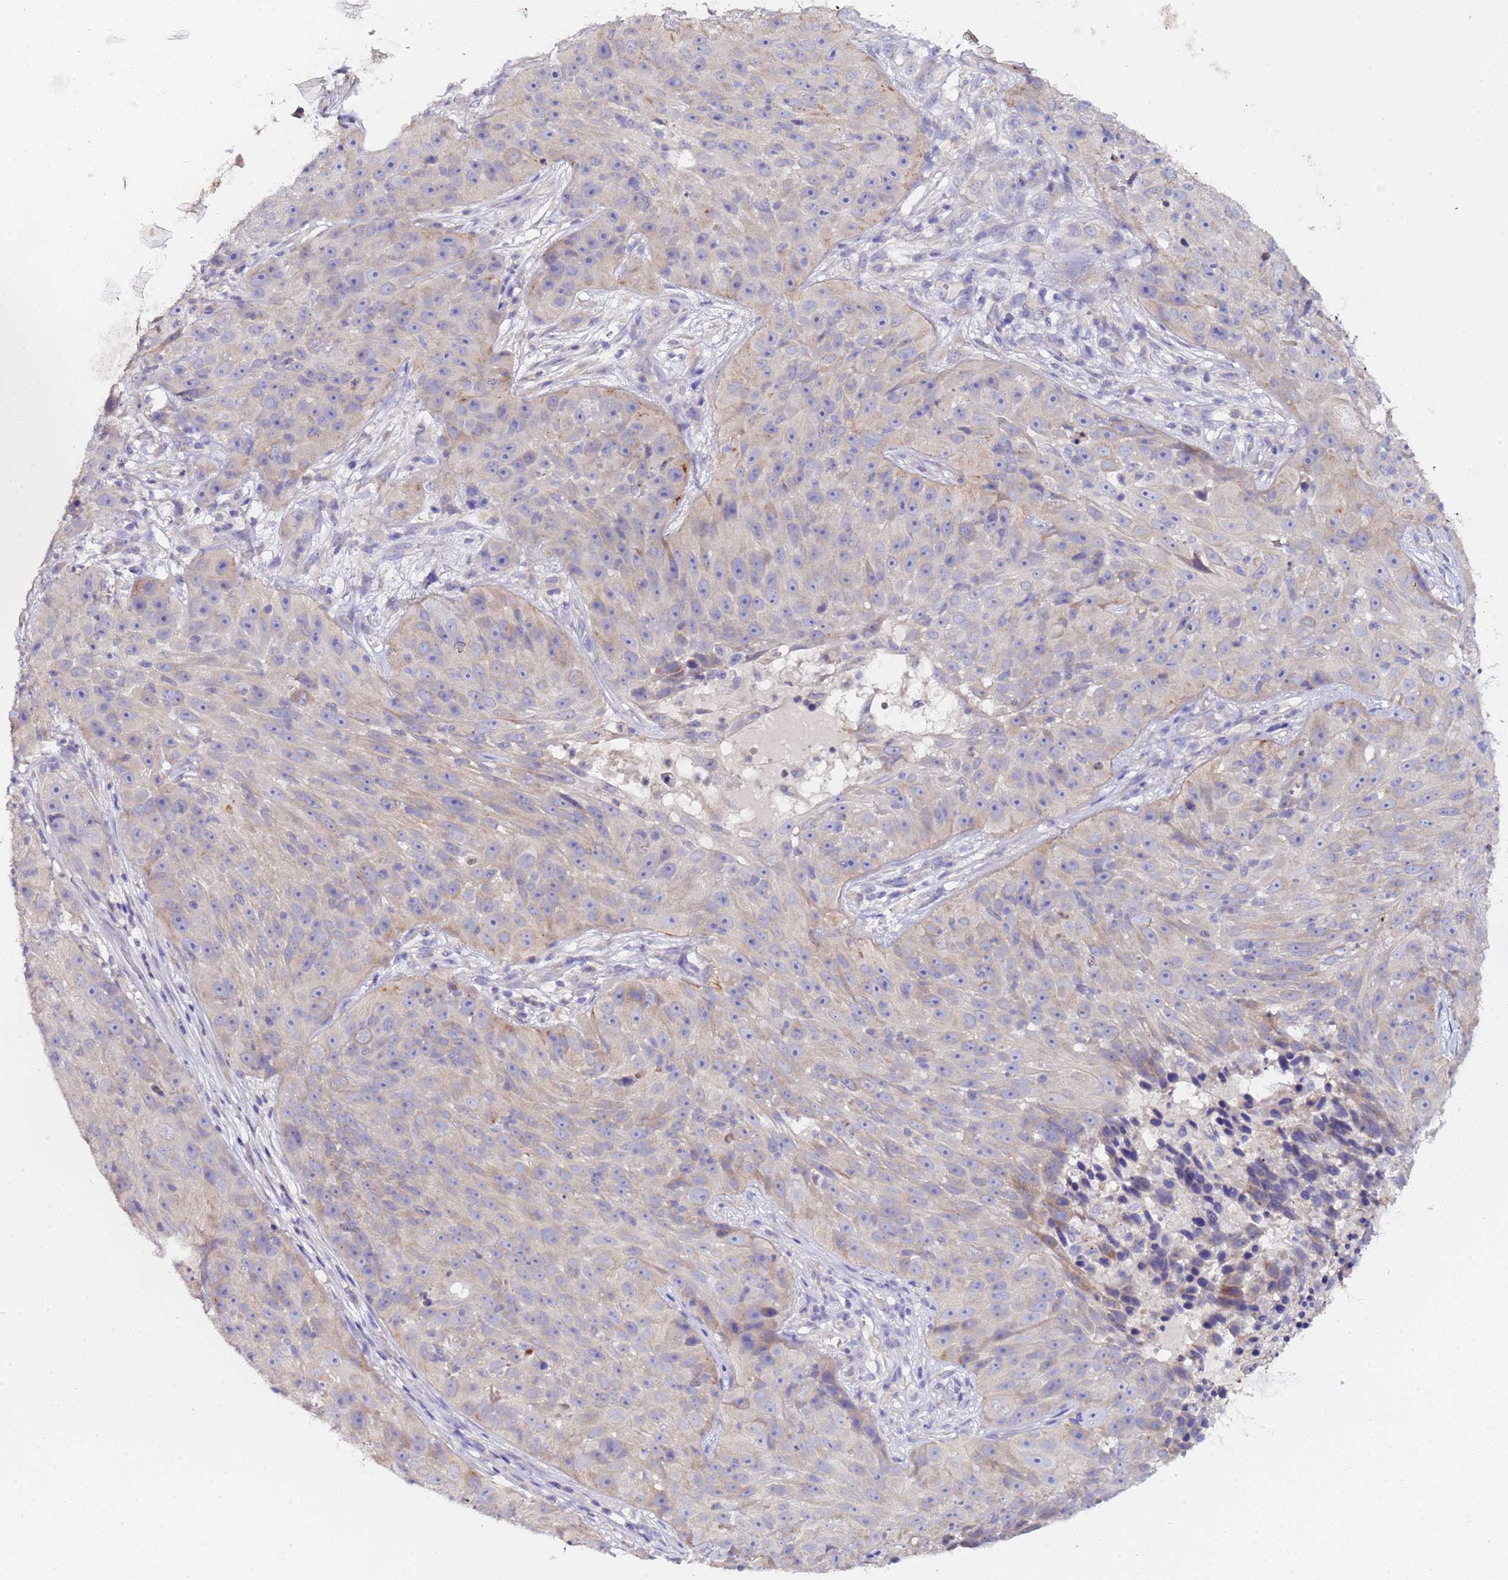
{"staining": {"intensity": "weak", "quantity": "<25%", "location": "cytoplasmic/membranous"}, "tissue": "skin cancer", "cell_type": "Tumor cells", "image_type": "cancer", "snomed": [{"axis": "morphology", "description": "Squamous cell carcinoma, NOS"}, {"axis": "topography", "description": "Skin"}], "caption": "IHC photomicrograph of neoplastic tissue: human squamous cell carcinoma (skin) stained with DAB exhibits no significant protein positivity in tumor cells.", "gene": "ELMOD2", "patient": {"sex": "female", "age": 87}}